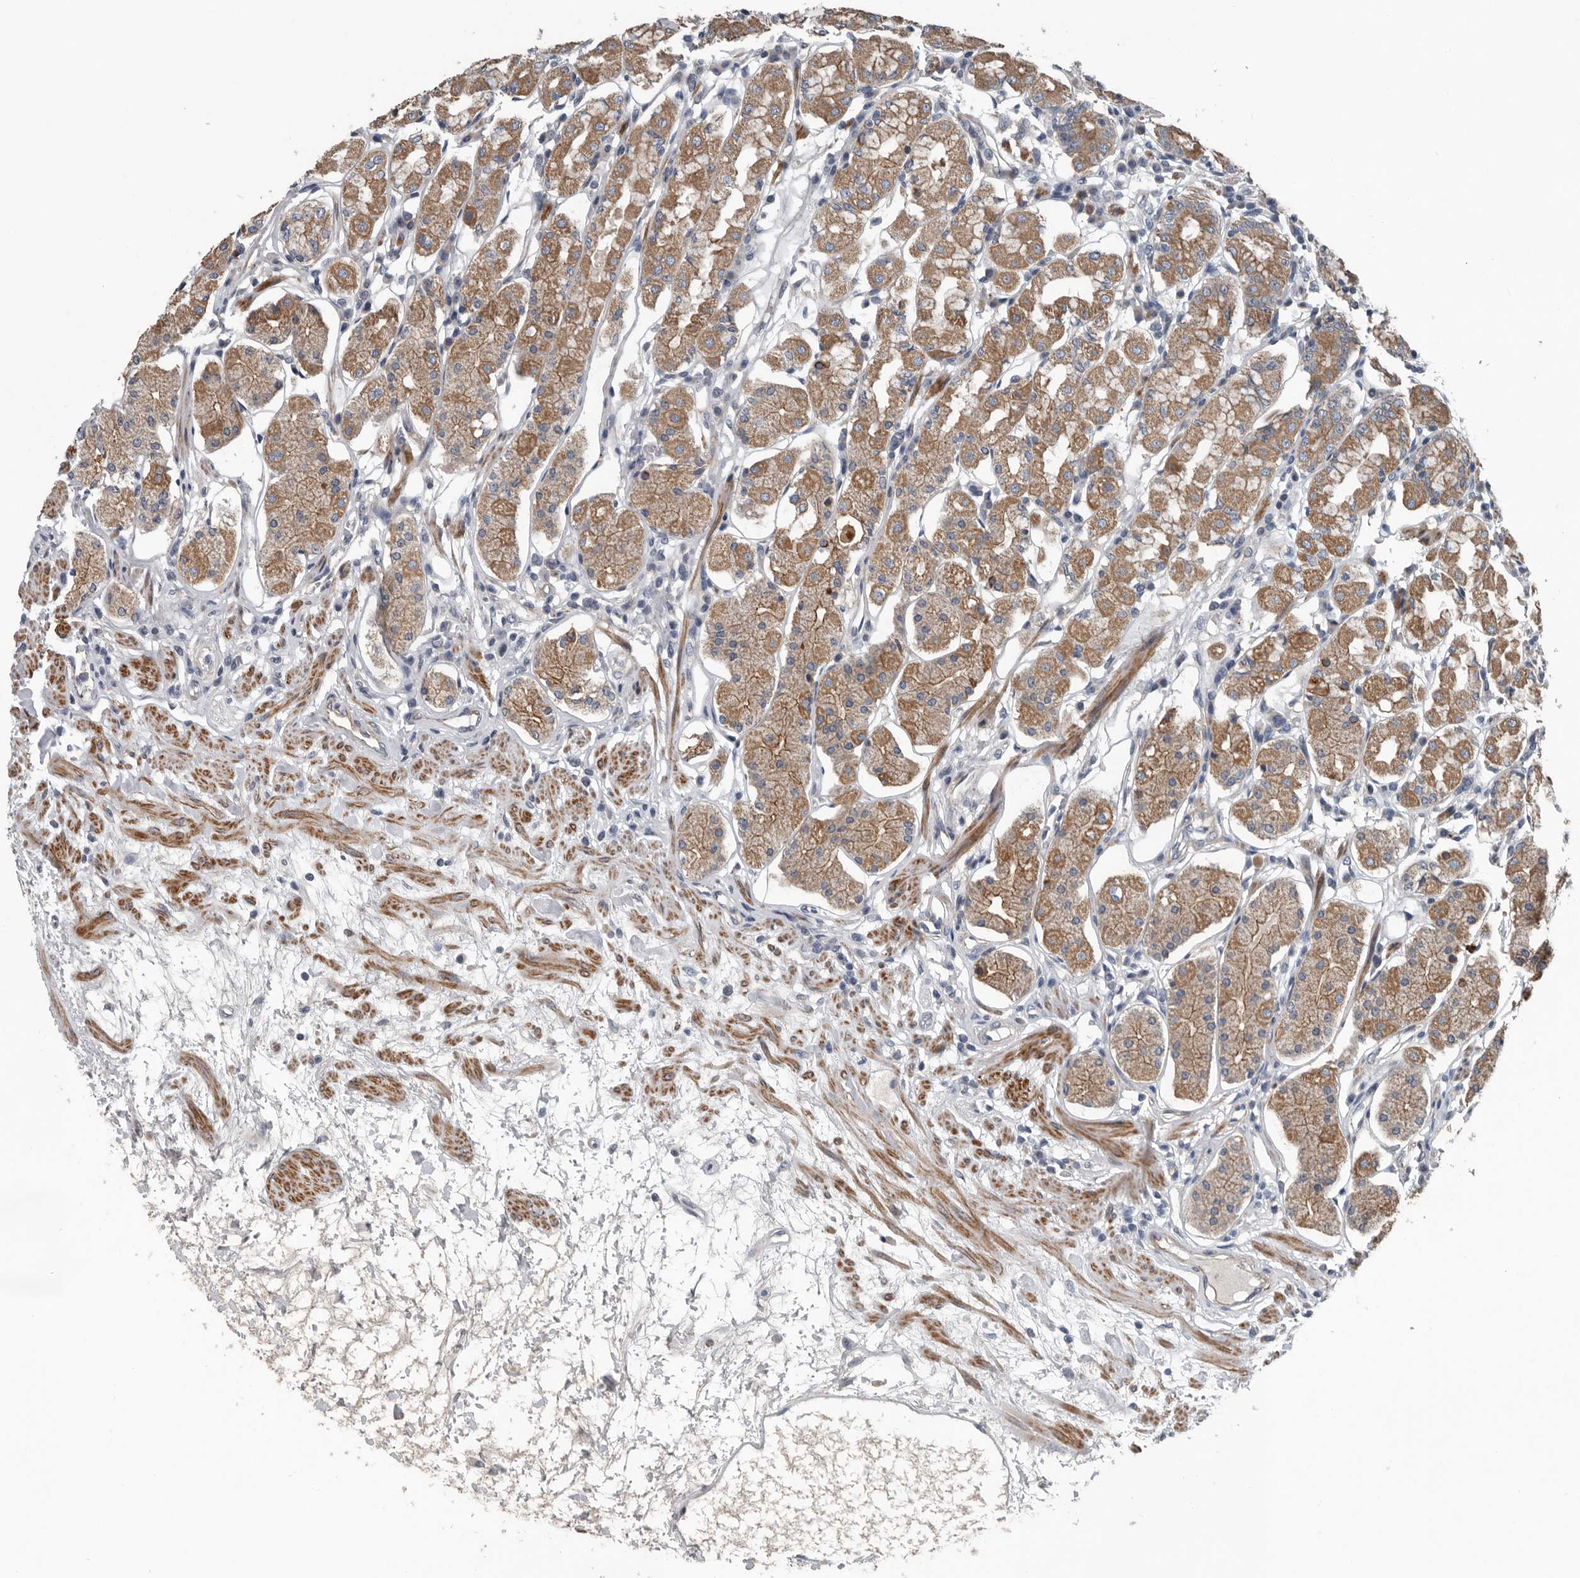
{"staining": {"intensity": "moderate", "quantity": "25%-75%", "location": "cytoplasmic/membranous"}, "tissue": "stomach", "cell_type": "Glandular cells", "image_type": "normal", "snomed": [{"axis": "morphology", "description": "Normal tissue, NOS"}, {"axis": "topography", "description": "Stomach"}, {"axis": "topography", "description": "Stomach, lower"}], "caption": "High-power microscopy captured an immunohistochemistry (IHC) image of normal stomach, revealing moderate cytoplasmic/membranous expression in approximately 25%-75% of glandular cells. Nuclei are stained in blue.", "gene": "DPY19L4", "patient": {"sex": "female", "age": 56}}